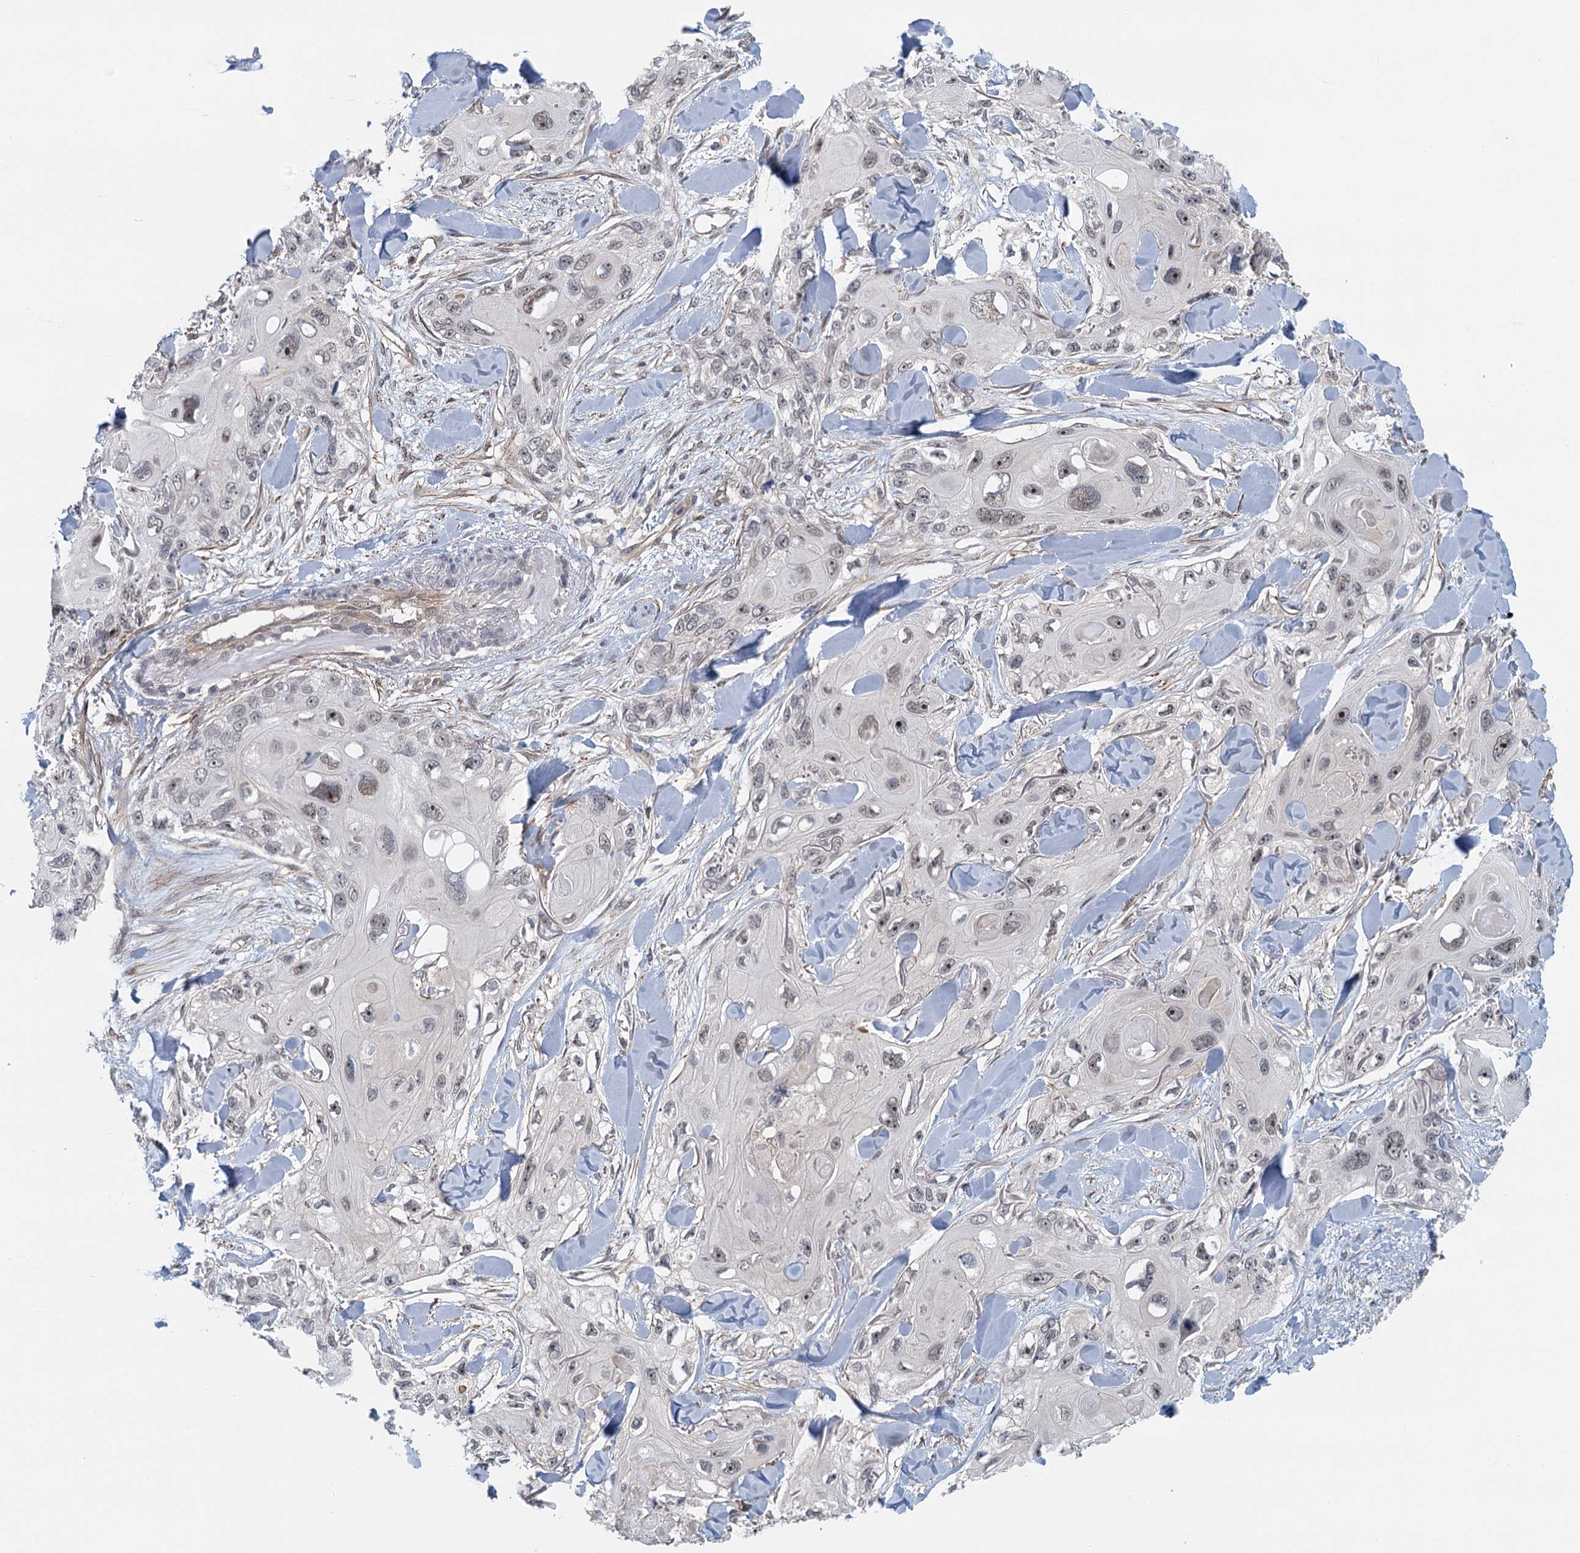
{"staining": {"intensity": "weak", "quantity": "25%-75%", "location": "nuclear"}, "tissue": "skin cancer", "cell_type": "Tumor cells", "image_type": "cancer", "snomed": [{"axis": "morphology", "description": "Normal tissue, NOS"}, {"axis": "morphology", "description": "Squamous cell carcinoma, NOS"}, {"axis": "topography", "description": "Skin"}], "caption": "Human skin squamous cell carcinoma stained with a protein marker displays weak staining in tumor cells.", "gene": "TAS2R42", "patient": {"sex": "male", "age": 72}}